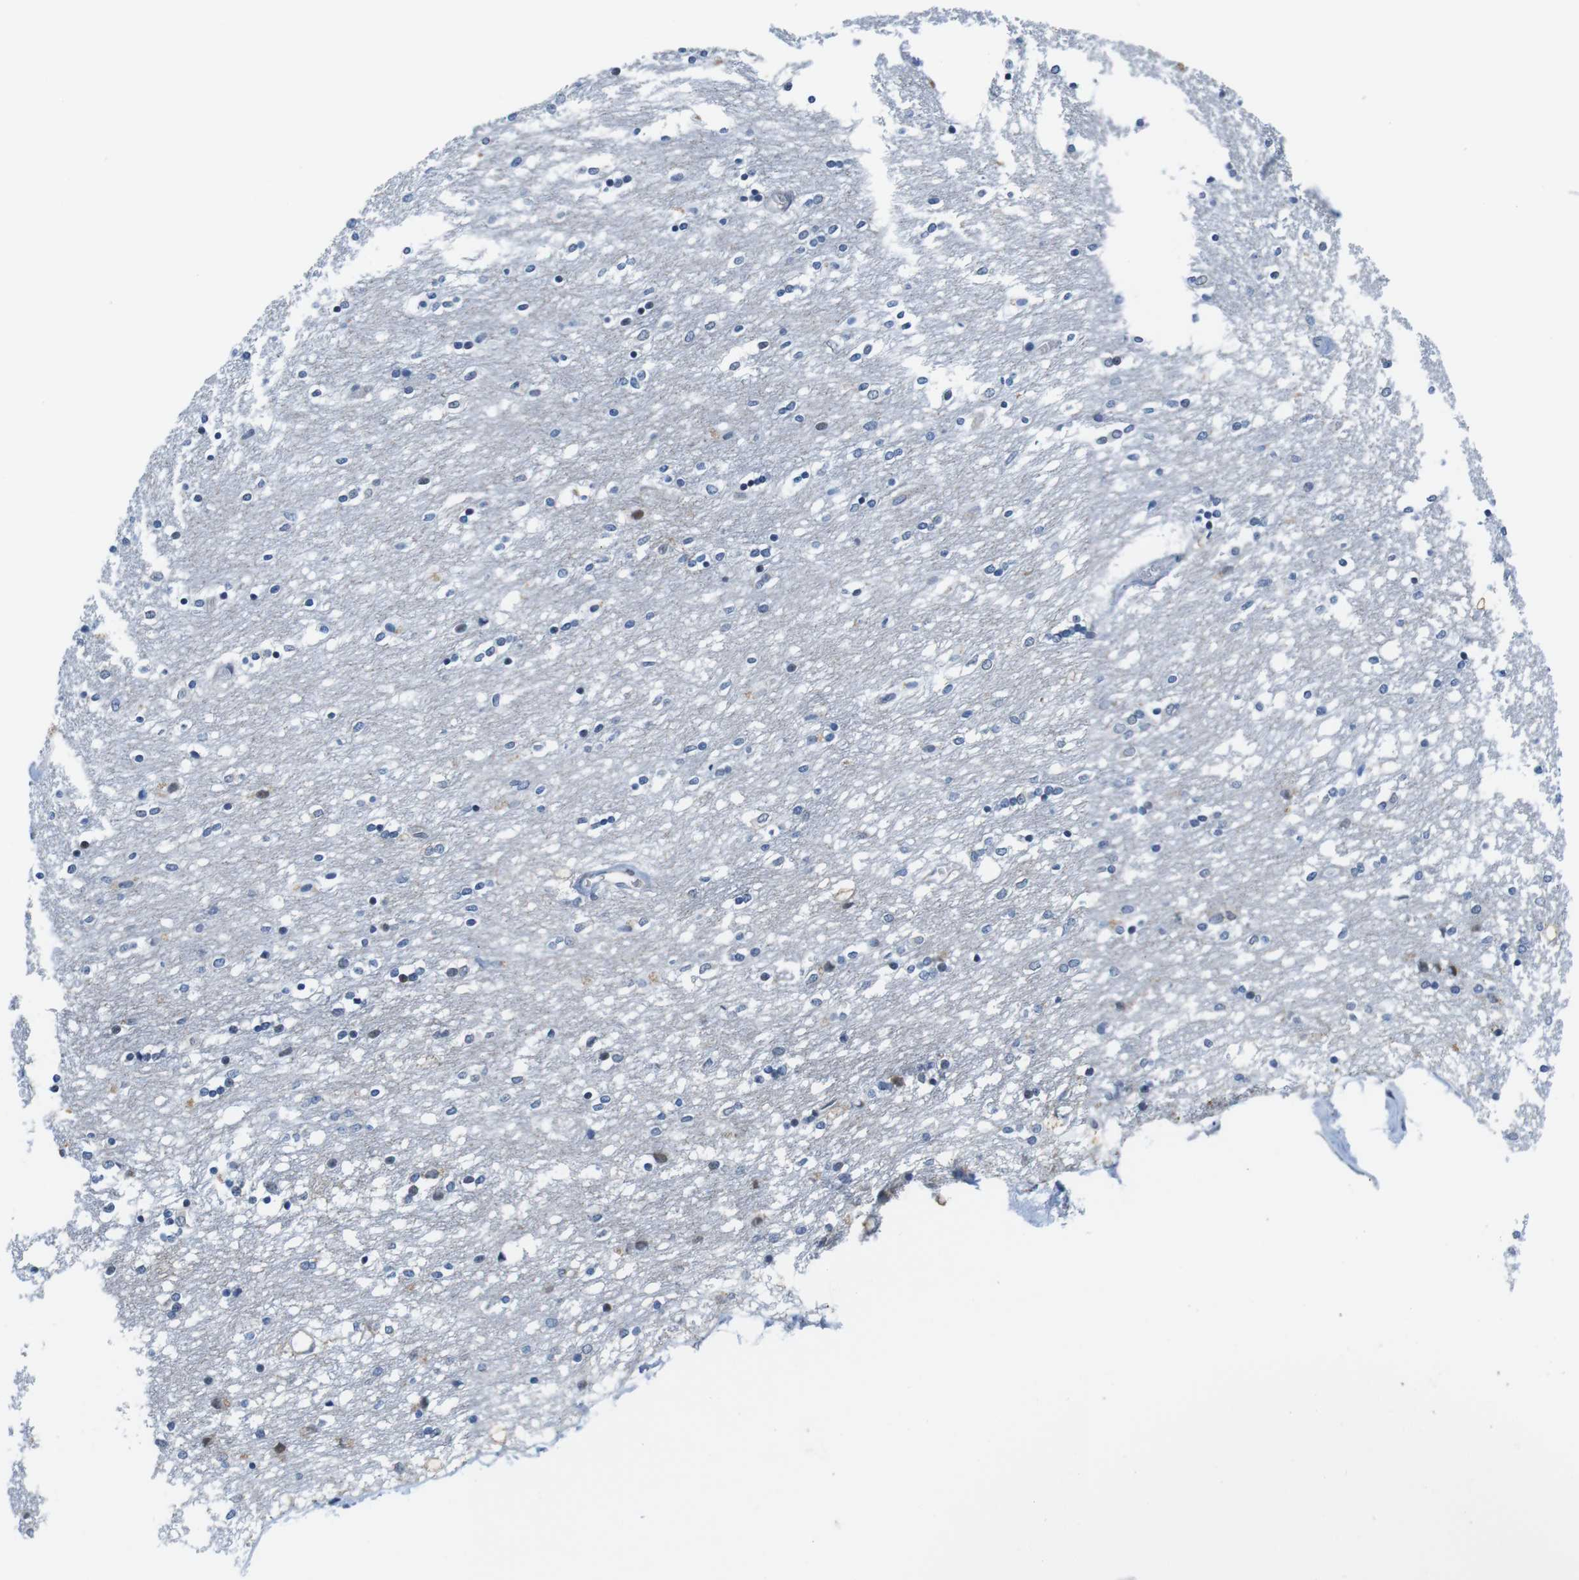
{"staining": {"intensity": "moderate", "quantity": "<25%", "location": "nuclear"}, "tissue": "caudate", "cell_type": "Glial cells", "image_type": "normal", "snomed": [{"axis": "morphology", "description": "Normal tissue, NOS"}, {"axis": "topography", "description": "Lateral ventricle wall"}], "caption": "Immunohistochemical staining of unremarkable caudate exhibits <25% levels of moderate nuclear protein staining in about <25% of glial cells. Using DAB (brown) and hematoxylin (blue) stains, captured at high magnification using brightfield microscopy.", "gene": "MLH1", "patient": {"sex": "female", "age": 54}}